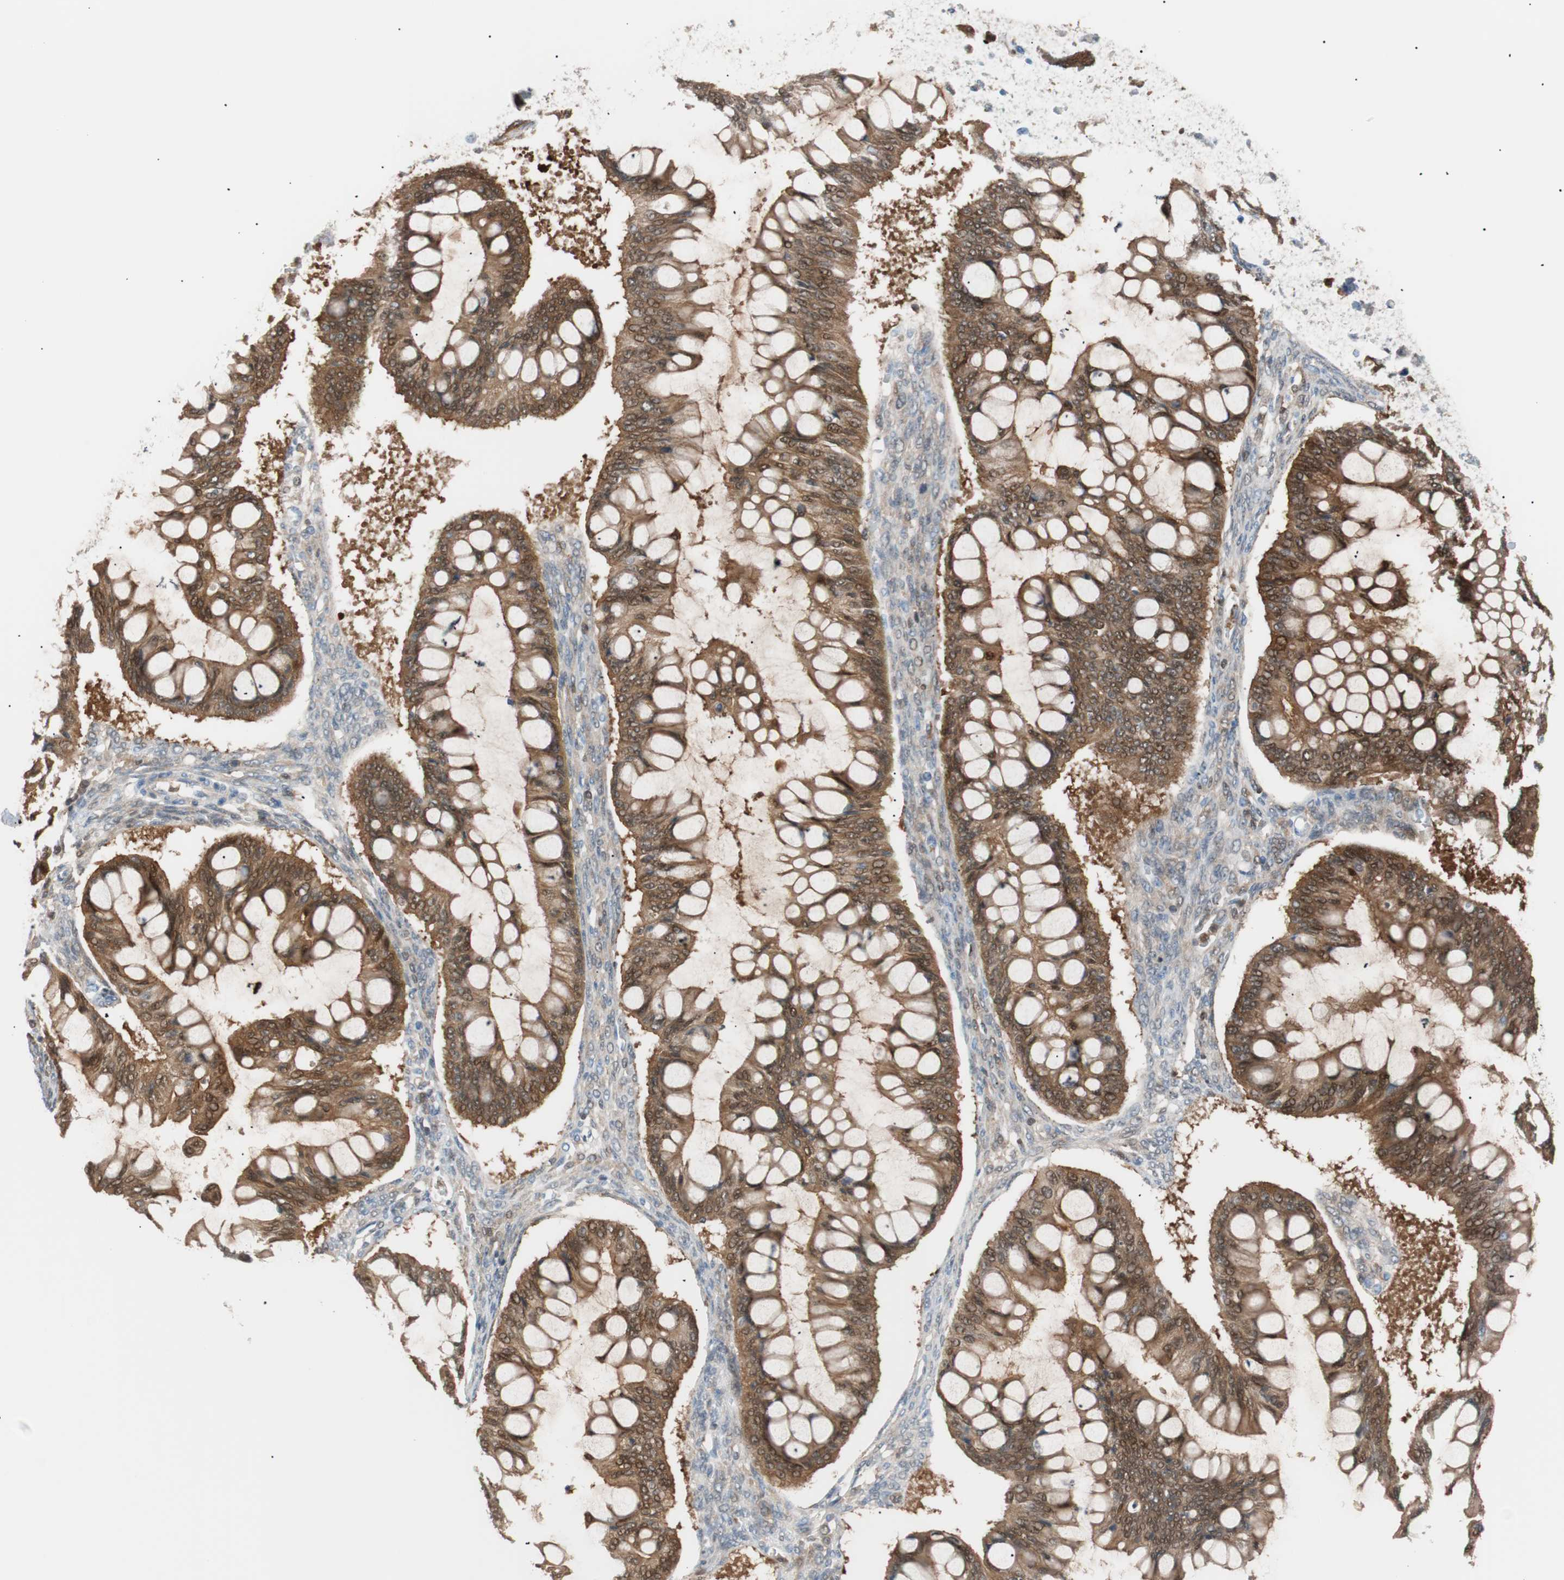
{"staining": {"intensity": "moderate", "quantity": ">75%", "location": "cytoplasmic/membranous"}, "tissue": "ovarian cancer", "cell_type": "Tumor cells", "image_type": "cancer", "snomed": [{"axis": "morphology", "description": "Cystadenocarcinoma, mucinous, NOS"}, {"axis": "topography", "description": "Ovary"}], "caption": "Protein expression analysis of ovarian cancer shows moderate cytoplasmic/membranous positivity in about >75% of tumor cells. Immunohistochemistry (ihc) stains the protein of interest in brown and the nuclei are stained blue.", "gene": "IL18", "patient": {"sex": "female", "age": 73}}